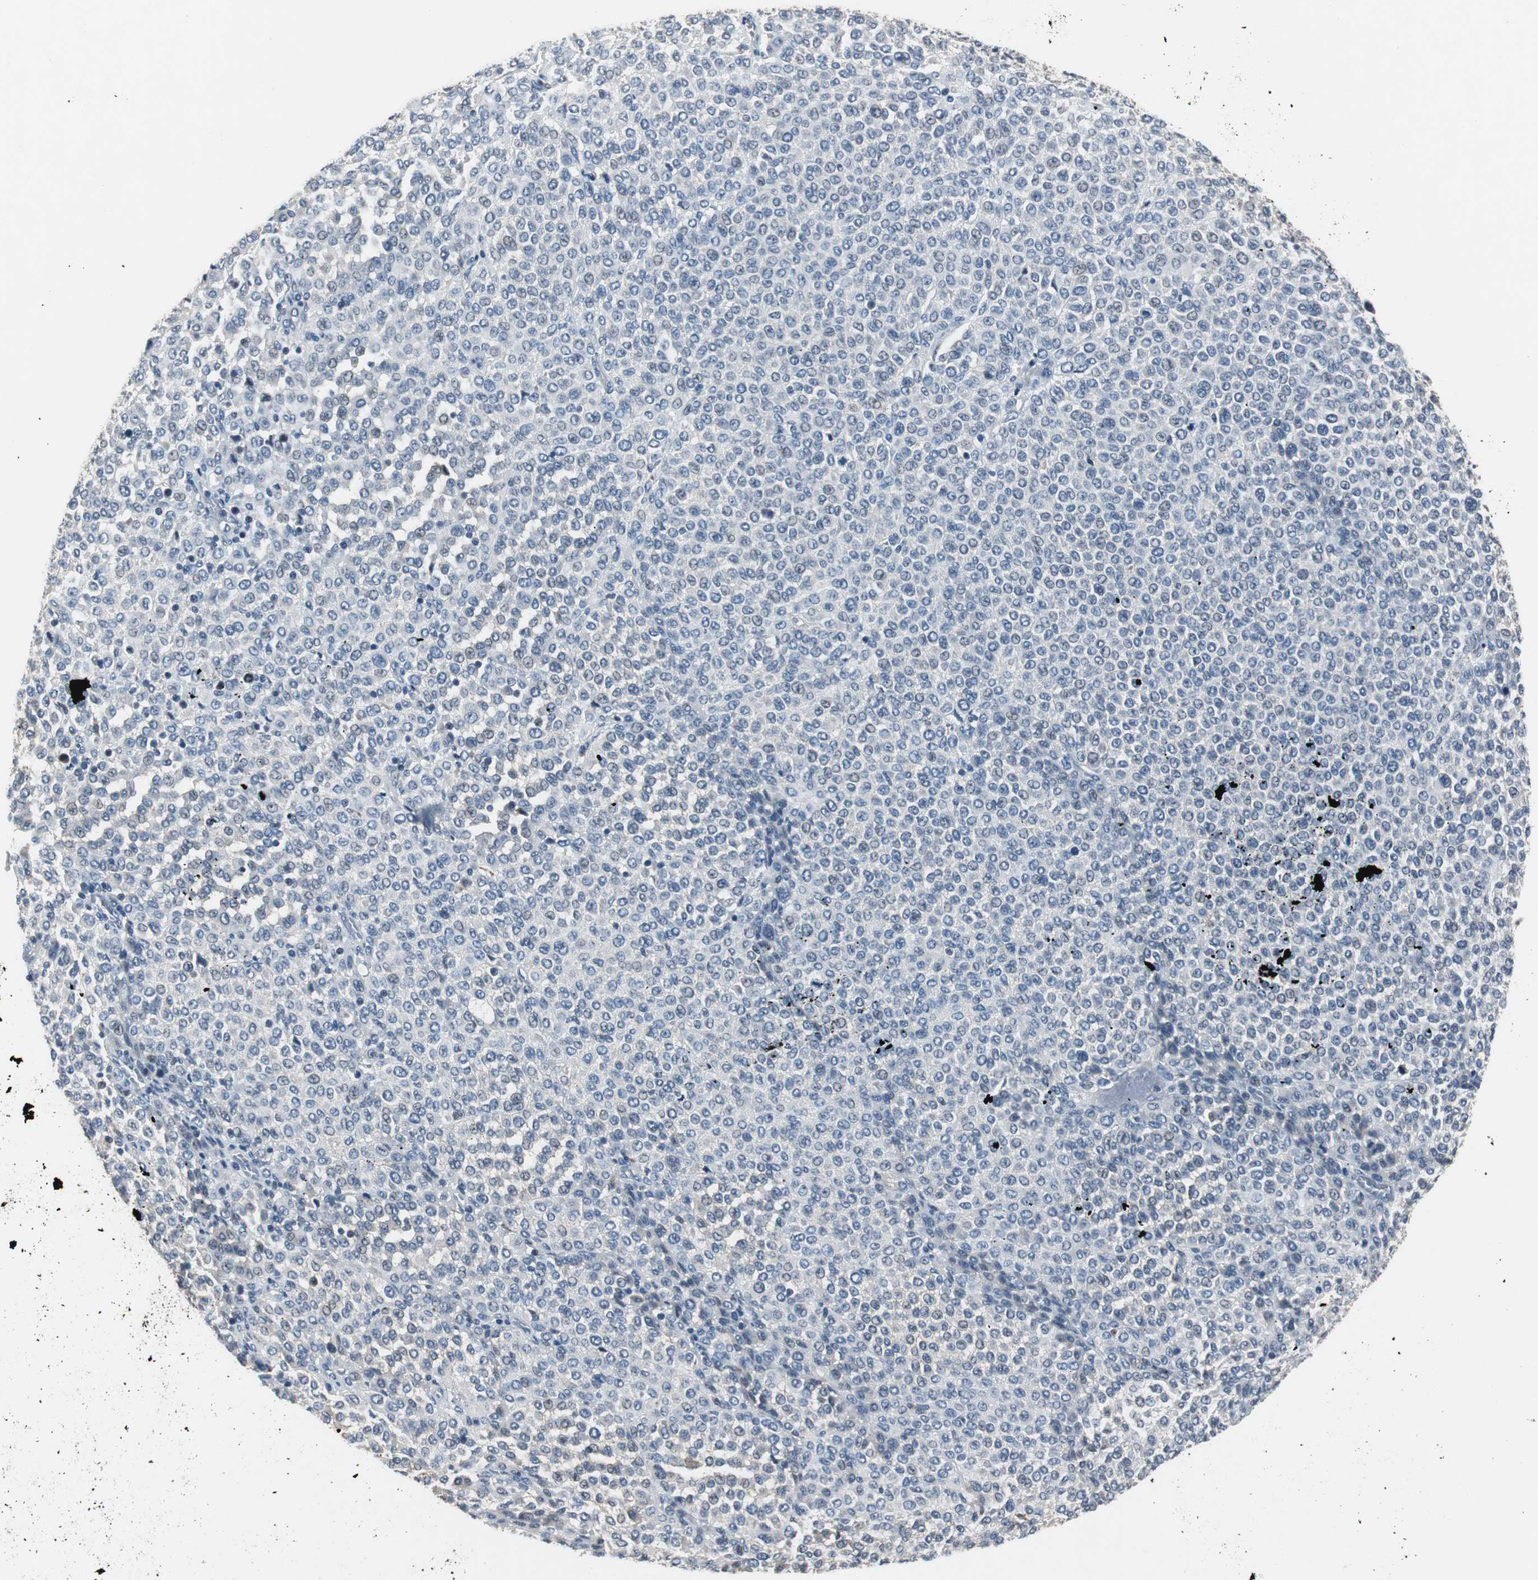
{"staining": {"intensity": "negative", "quantity": "none", "location": "none"}, "tissue": "melanoma", "cell_type": "Tumor cells", "image_type": "cancer", "snomed": [{"axis": "morphology", "description": "Malignant melanoma, Metastatic site"}, {"axis": "topography", "description": "Pancreas"}], "caption": "Immunohistochemical staining of human malignant melanoma (metastatic site) exhibits no significant expression in tumor cells.", "gene": "PCYT1B", "patient": {"sex": "female", "age": 30}}